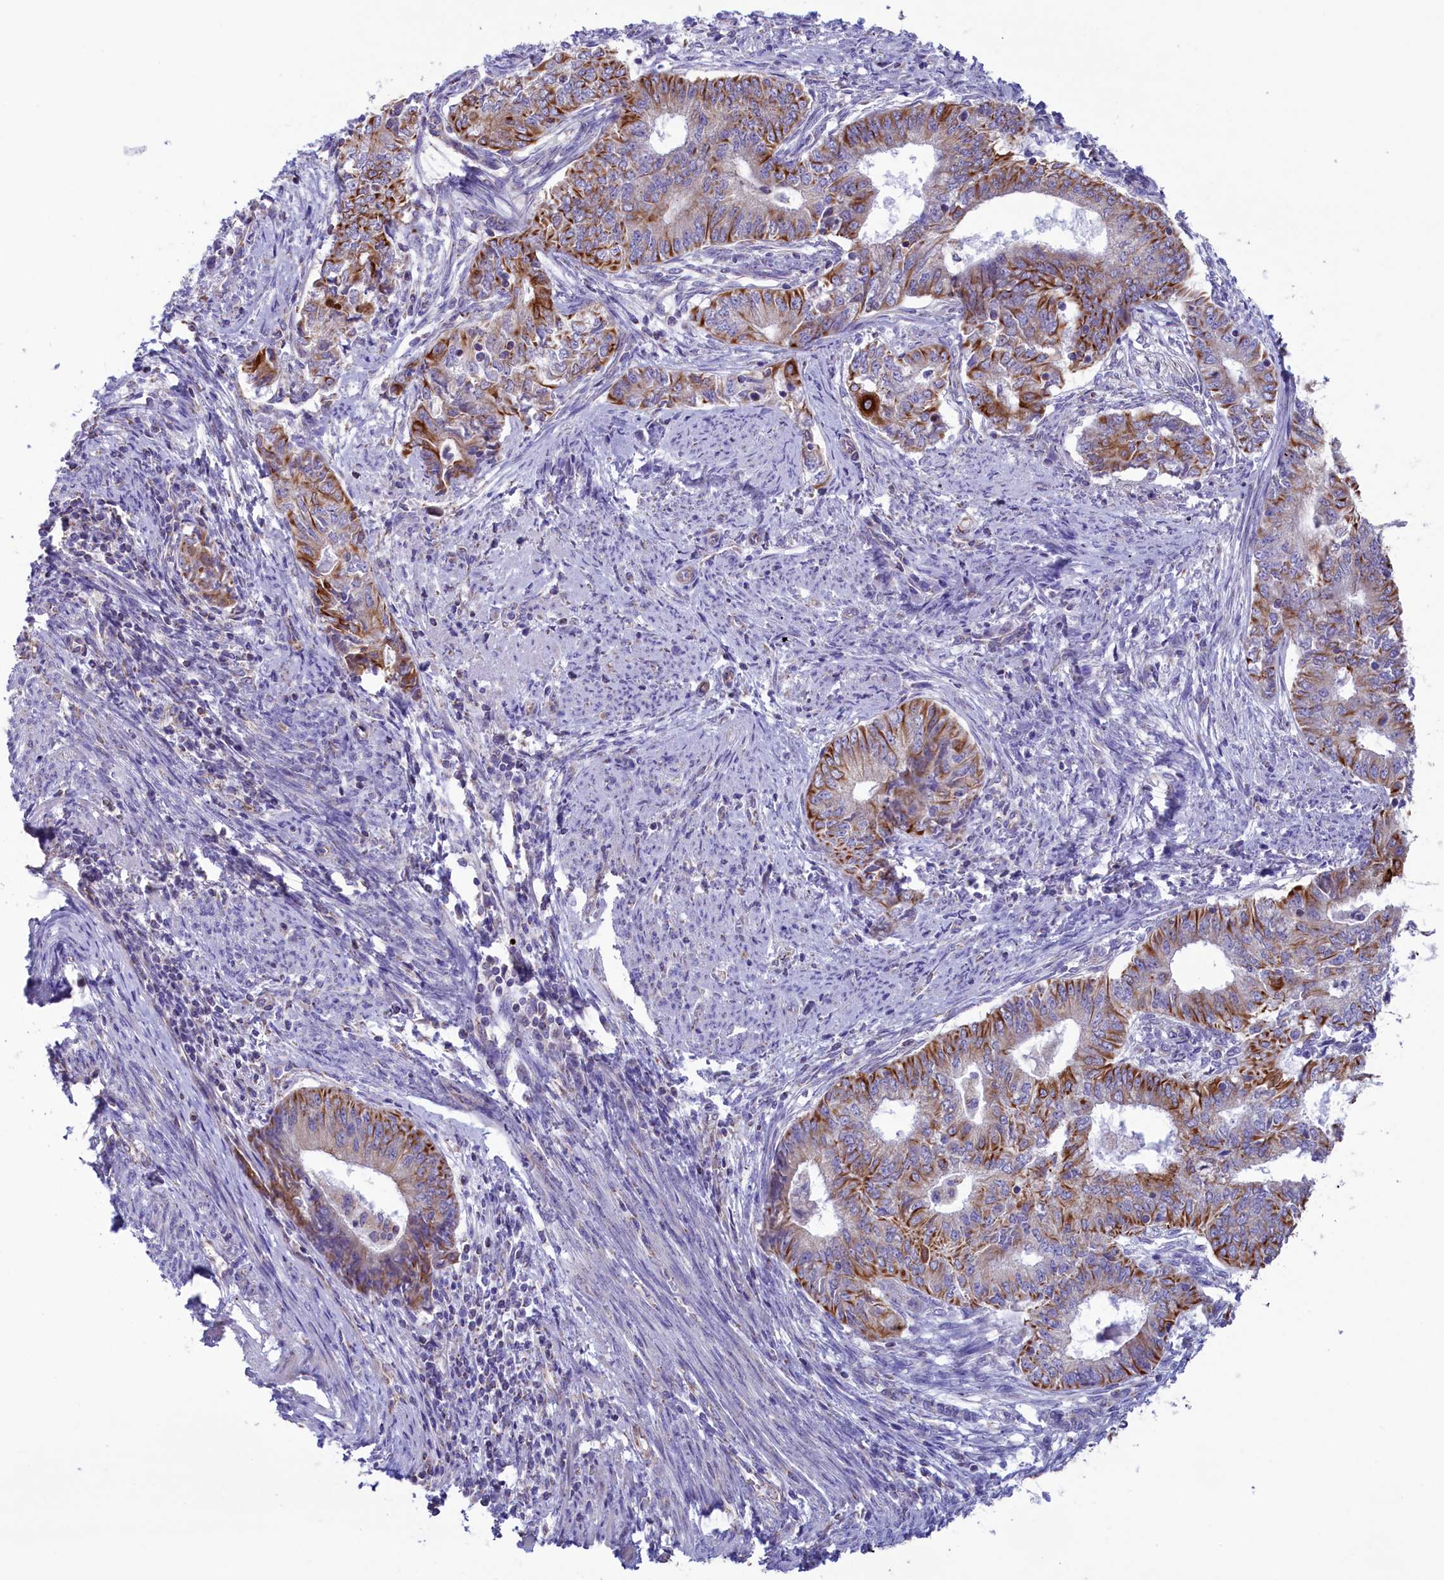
{"staining": {"intensity": "moderate", "quantity": ">75%", "location": "cytoplasmic/membranous"}, "tissue": "endometrial cancer", "cell_type": "Tumor cells", "image_type": "cancer", "snomed": [{"axis": "morphology", "description": "Adenocarcinoma, NOS"}, {"axis": "topography", "description": "Endometrium"}], "caption": "Endometrial cancer was stained to show a protein in brown. There is medium levels of moderate cytoplasmic/membranous staining in approximately >75% of tumor cells.", "gene": "GATB", "patient": {"sex": "female", "age": 62}}